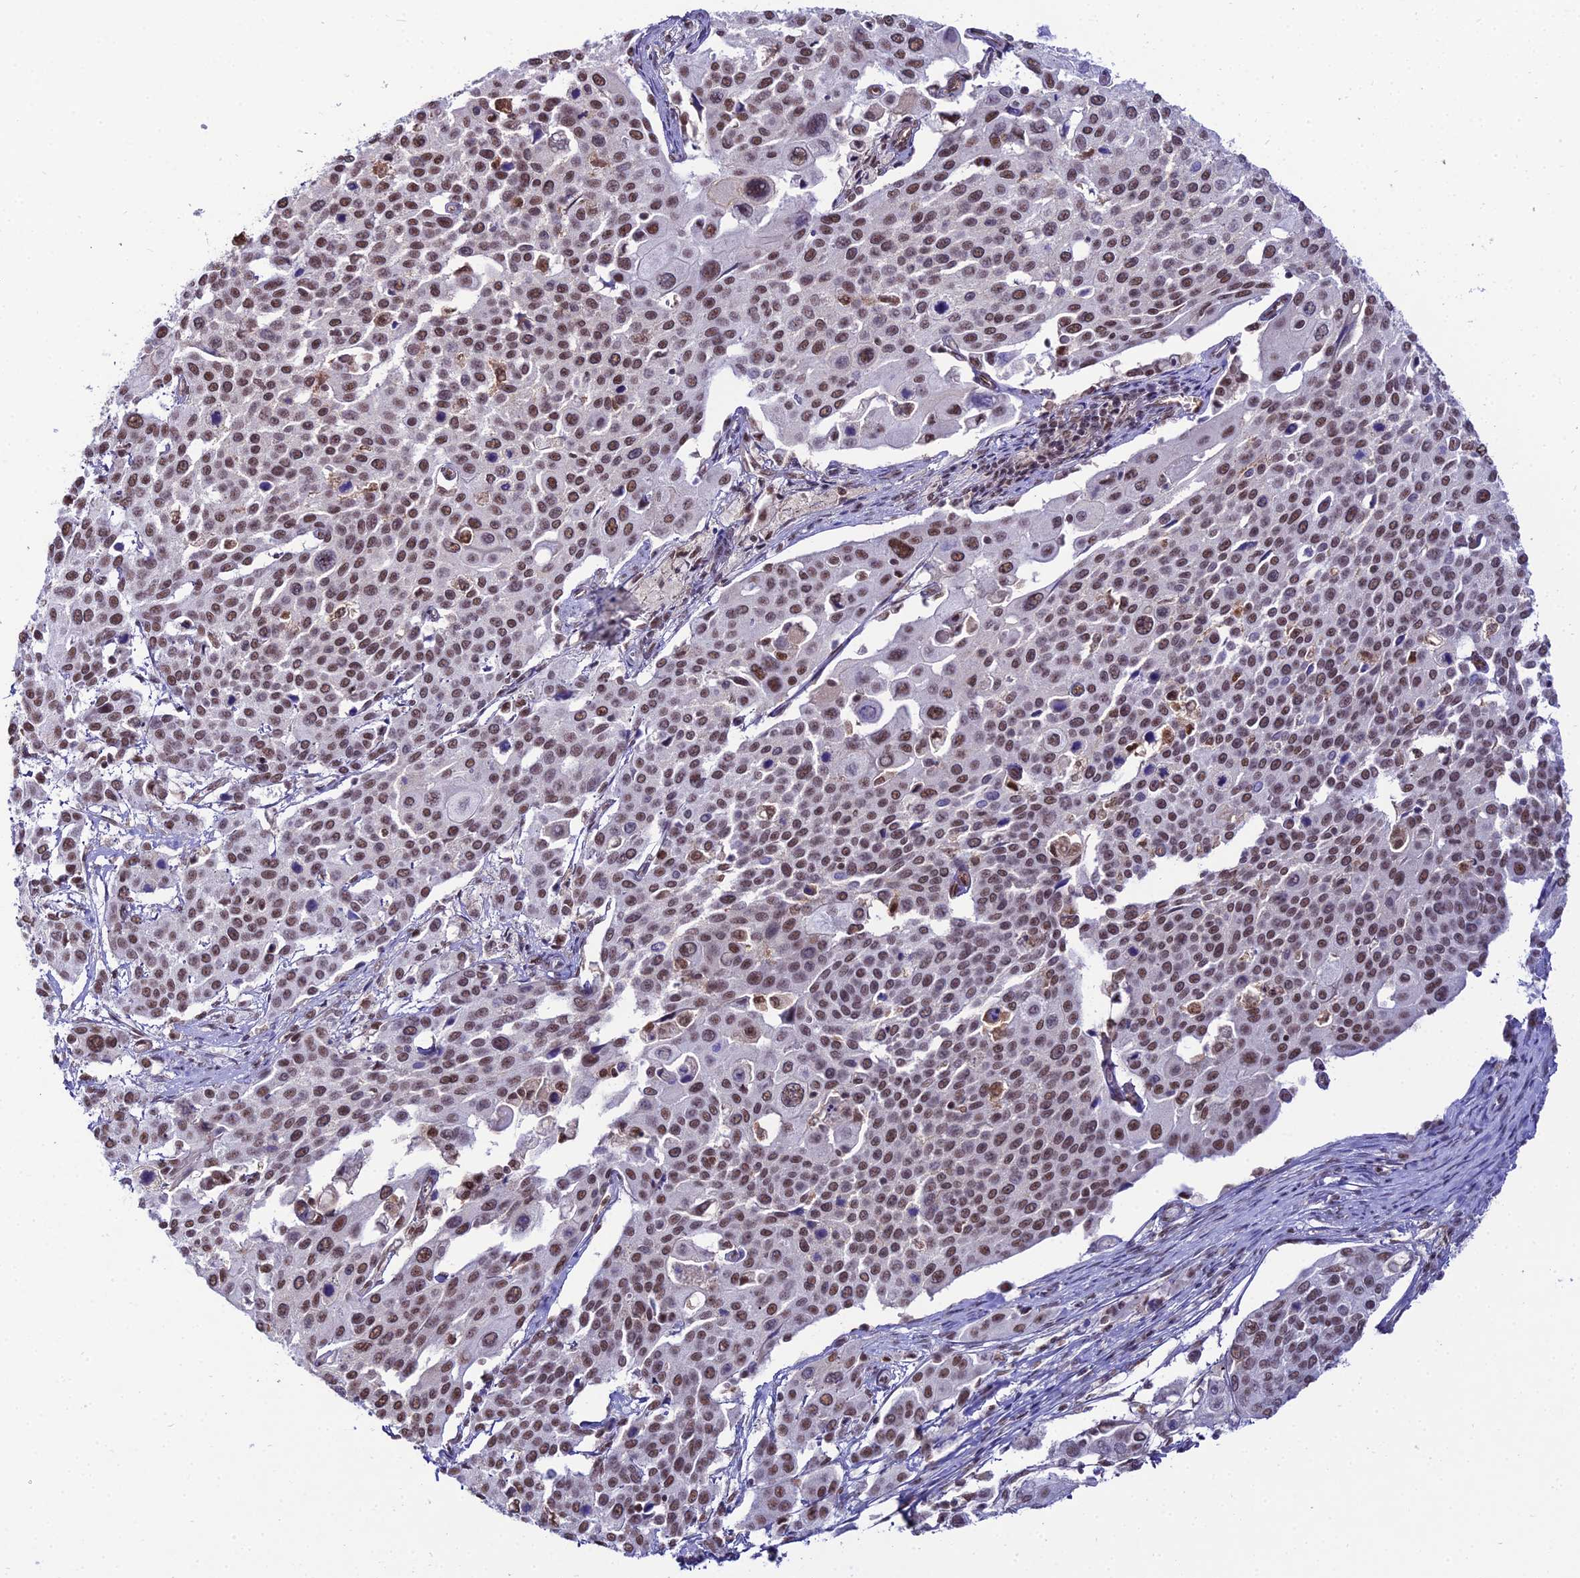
{"staining": {"intensity": "moderate", "quantity": ">75%", "location": "nuclear"}, "tissue": "cervical cancer", "cell_type": "Tumor cells", "image_type": "cancer", "snomed": [{"axis": "morphology", "description": "Squamous cell carcinoma, NOS"}, {"axis": "topography", "description": "Cervix"}], "caption": "Tumor cells reveal medium levels of moderate nuclear expression in approximately >75% of cells in squamous cell carcinoma (cervical).", "gene": "RBM12", "patient": {"sex": "female", "age": 44}}